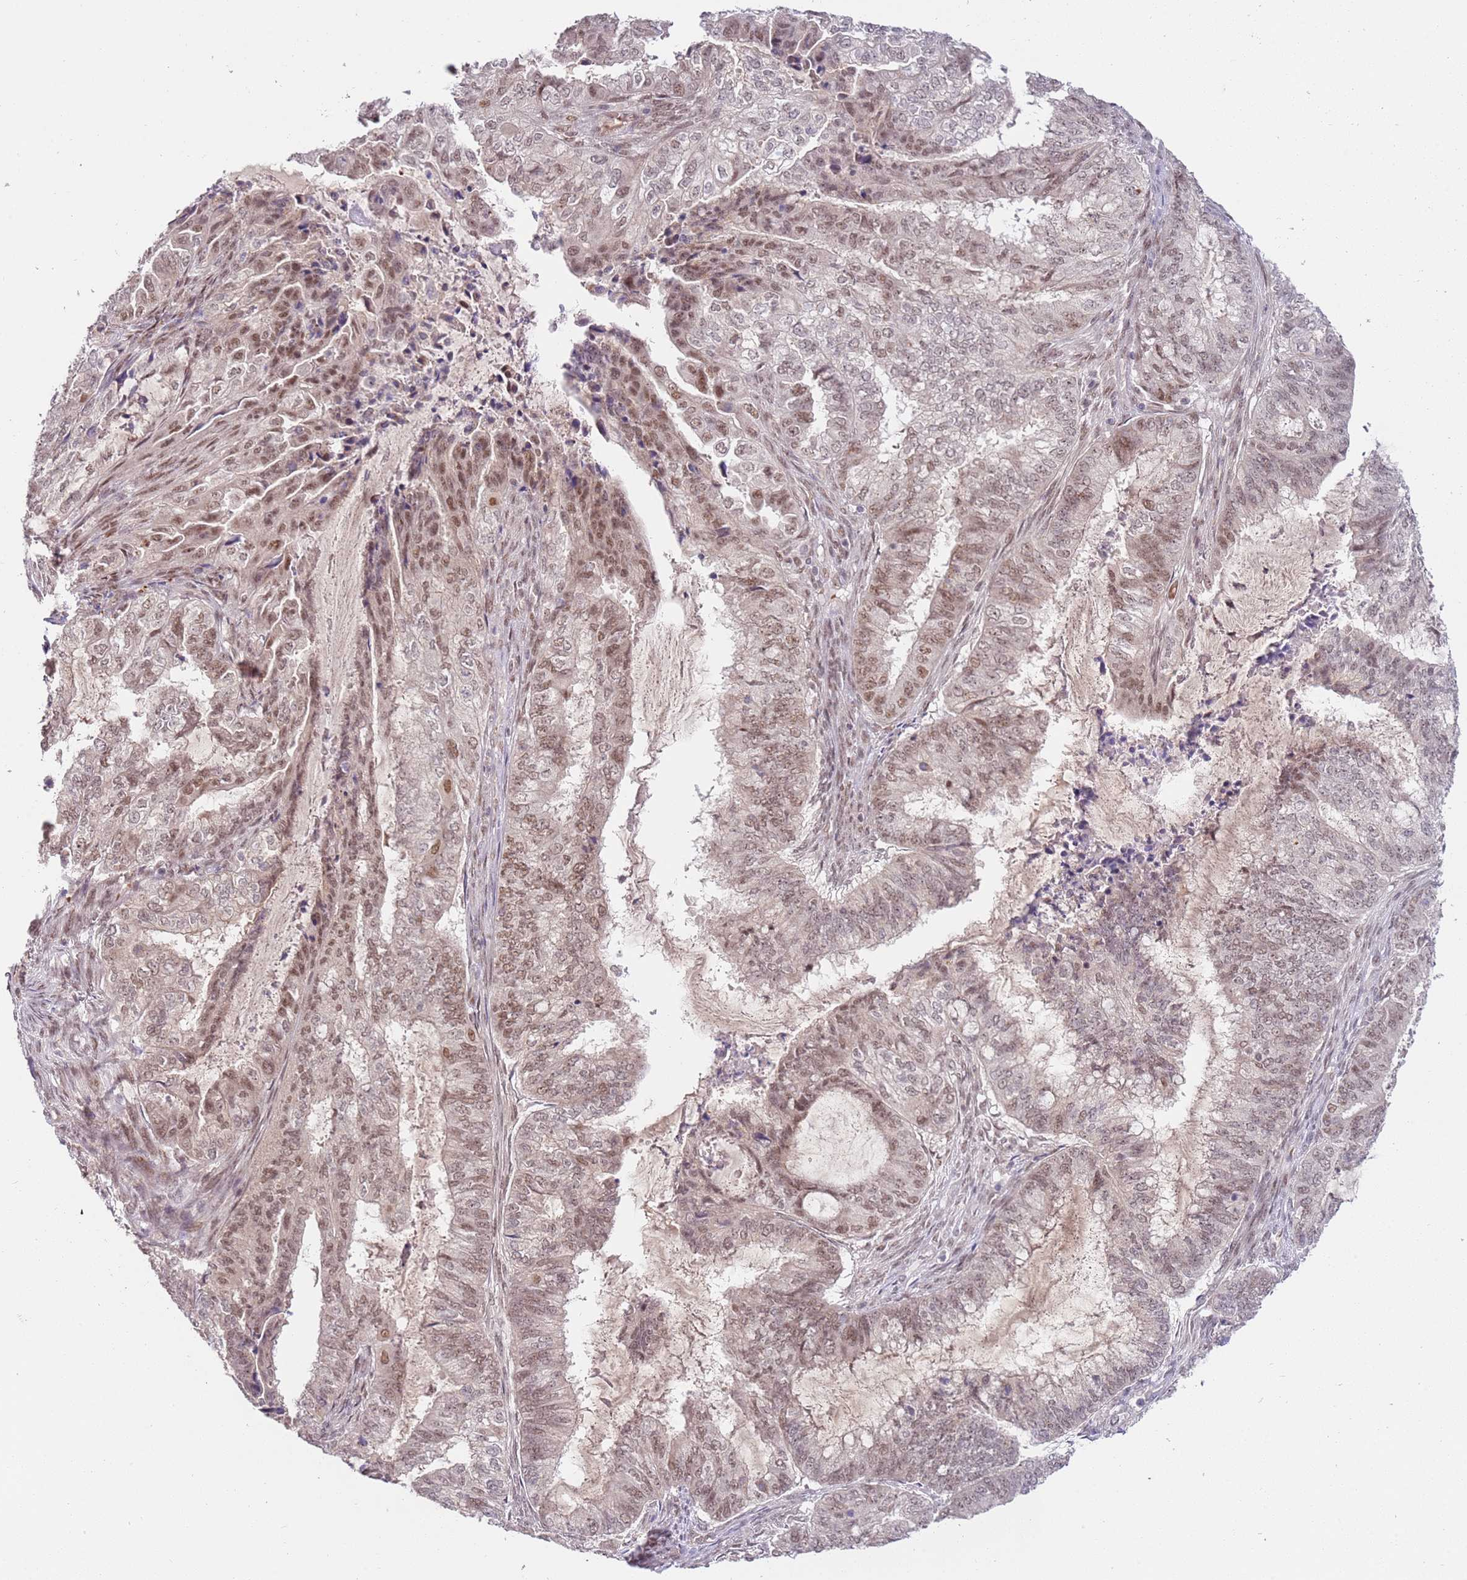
{"staining": {"intensity": "moderate", "quantity": ">75%", "location": "nuclear"}, "tissue": "endometrial cancer", "cell_type": "Tumor cells", "image_type": "cancer", "snomed": [{"axis": "morphology", "description": "Adenocarcinoma, NOS"}, {"axis": "topography", "description": "Endometrium"}], "caption": "Endometrial cancer stained with a brown dye displays moderate nuclear positive staining in approximately >75% of tumor cells.", "gene": "LGALSL", "patient": {"sex": "female", "age": 51}}